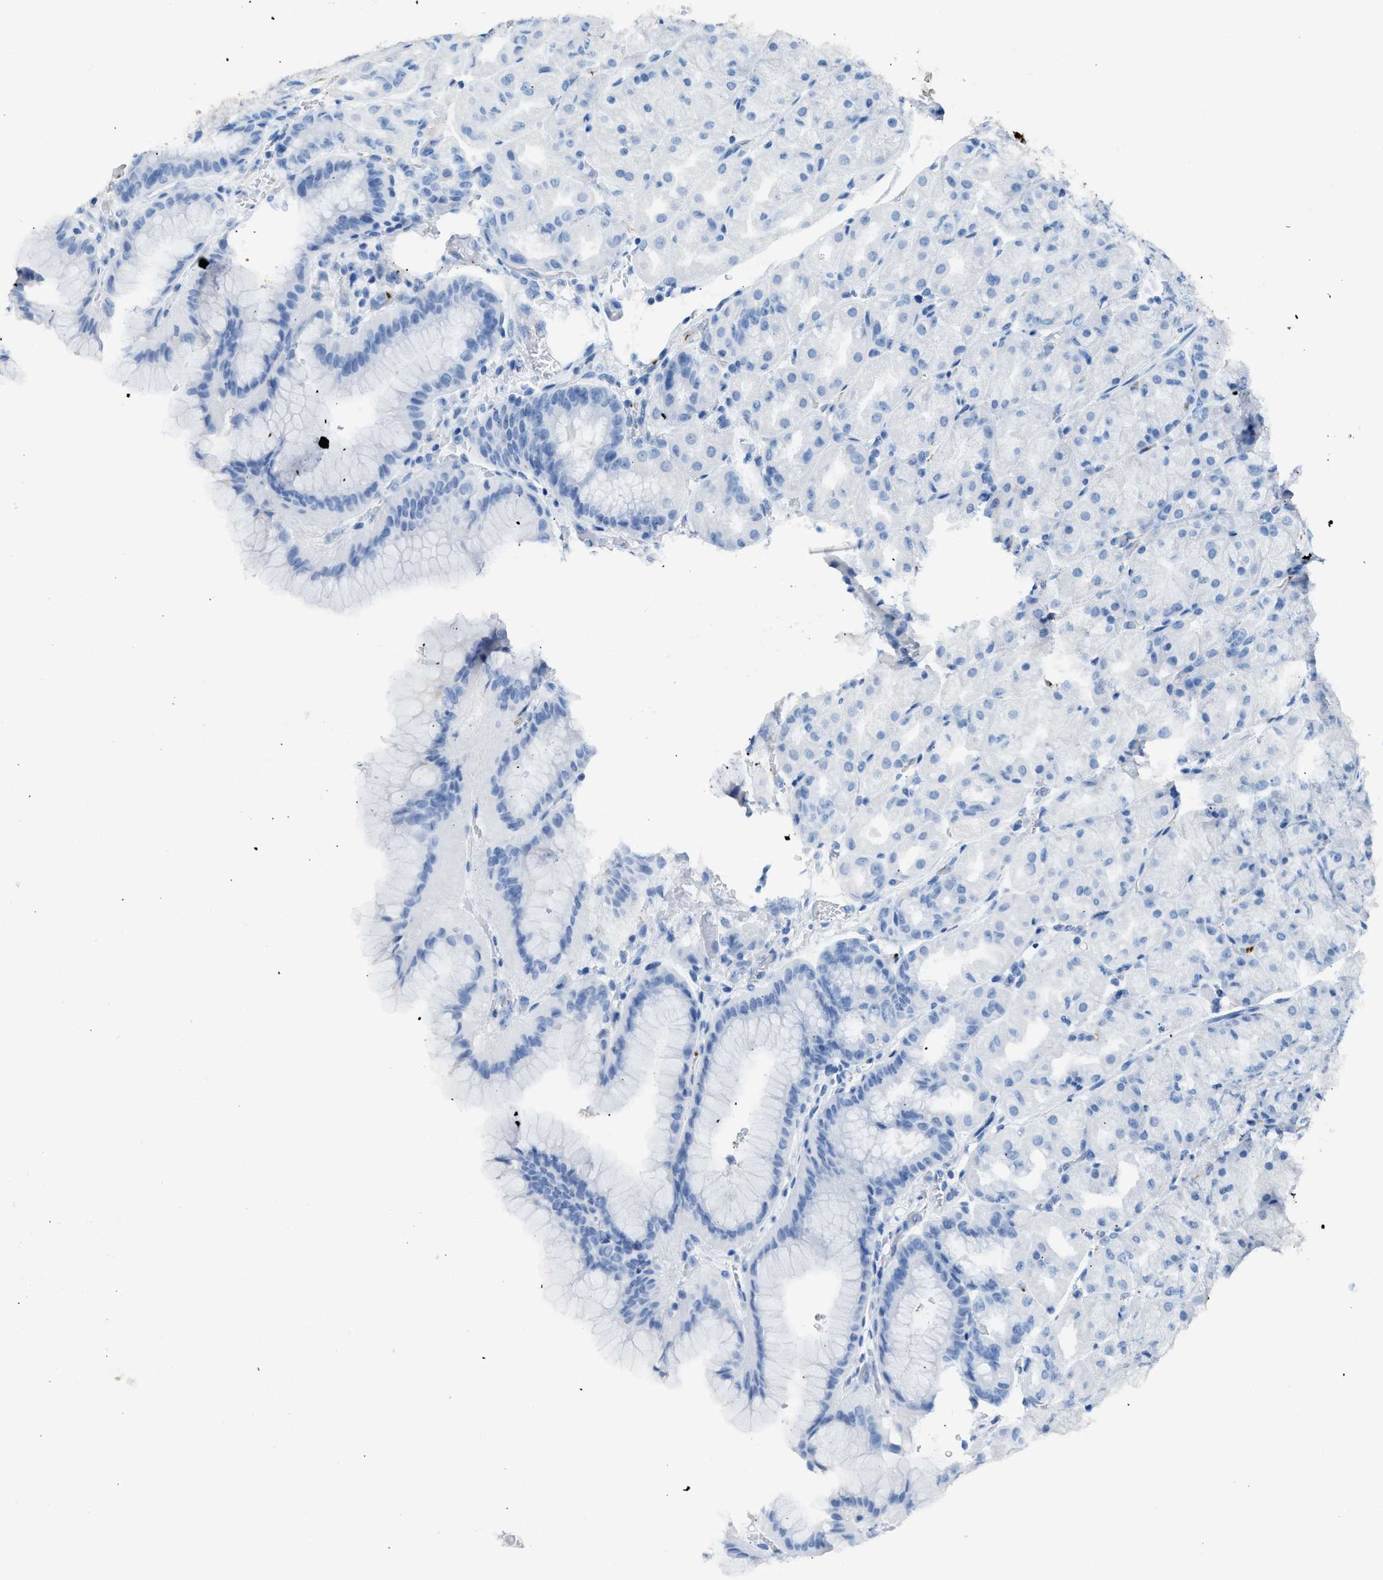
{"staining": {"intensity": "negative", "quantity": "none", "location": "none"}, "tissue": "stomach", "cell_type": "Glandular cells", "image_type": "normal", "snomed": [{"axis": "morphology", "description": "Normal tissue, NOS"}, {"axis": "morphology", "description": "Carcinoid, malignant, NOS"}, {"axis": "topography", "description": "Stomach, upper"}], "caption": "High magnification brightfield microscopy of unremarkable stomach stained with DAB (3,3'-diaminobenzidine) (brown) and counterstained with hematoxylin (blue): glandular cells show no significant staining. (DAB (3,3'-diaminobenzidine) immunohistochemistry with hematoxylin counter stain).", "gene": "FAIM2", "patient": {"sex": "male", "age": 39}}